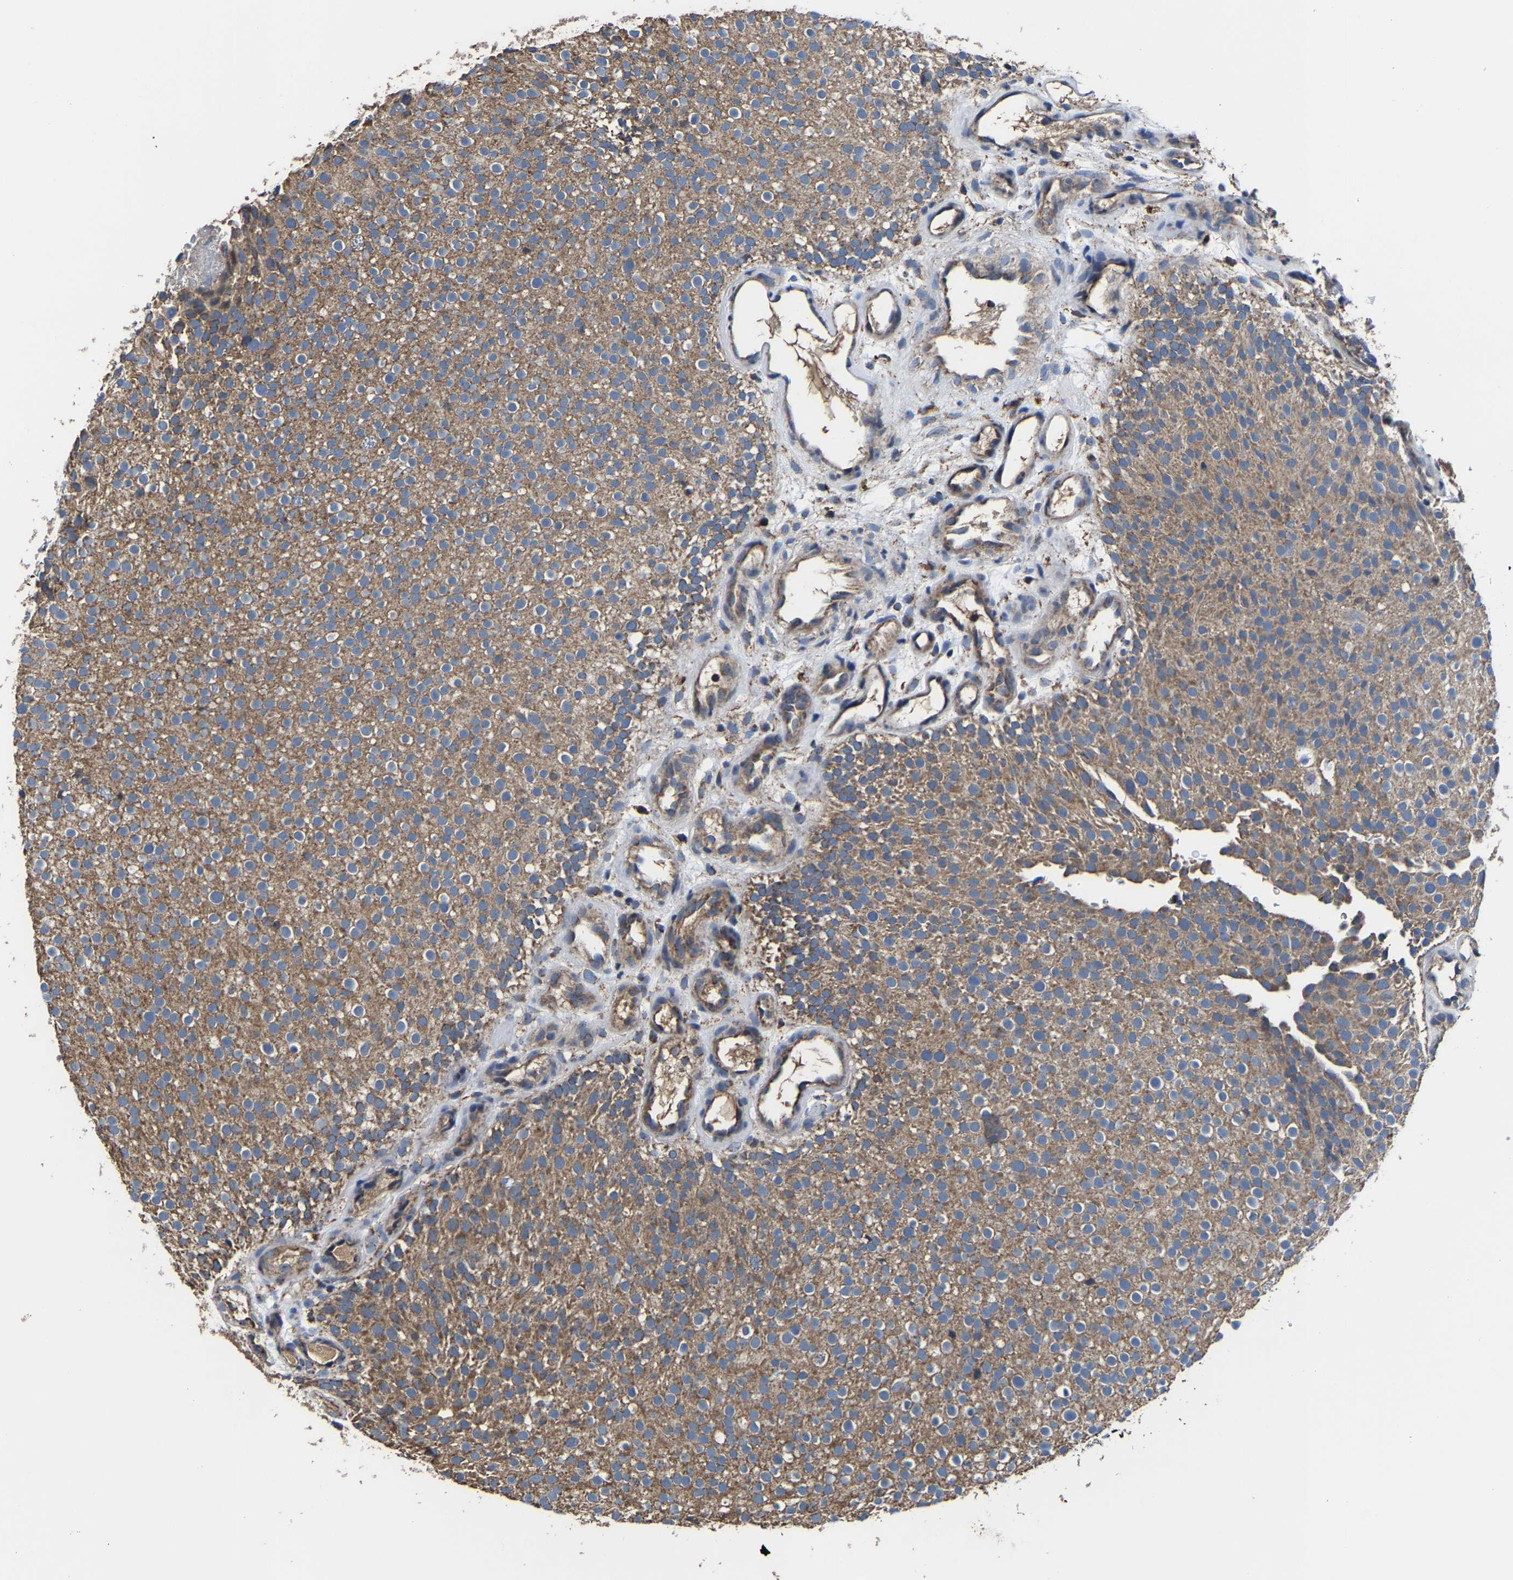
{"staining": {"intensity": "moderate", "quantity": ">75%", "location": "cytoplasmic/membranous"}, "tissue": "urothelial cancer", "cell_type": "Tumor cells", "image_type": "cancer", "snomed": [{"axis": "morphology", "description": "Urothelial carcinoma, Low grade"}, {"axis": "topography", "description": "Urinary bladder"}], "caption": "IHC of human urothelial carcinoma (low-grade) exhibits medium levels of moderate cytoplasmic/membranous staining in about >75% of tumor cells. (IHC, brightfield microscopy, high magnification).", "gene": "ZCCHC7", "patient": {"sex": "male", "age": 78}}